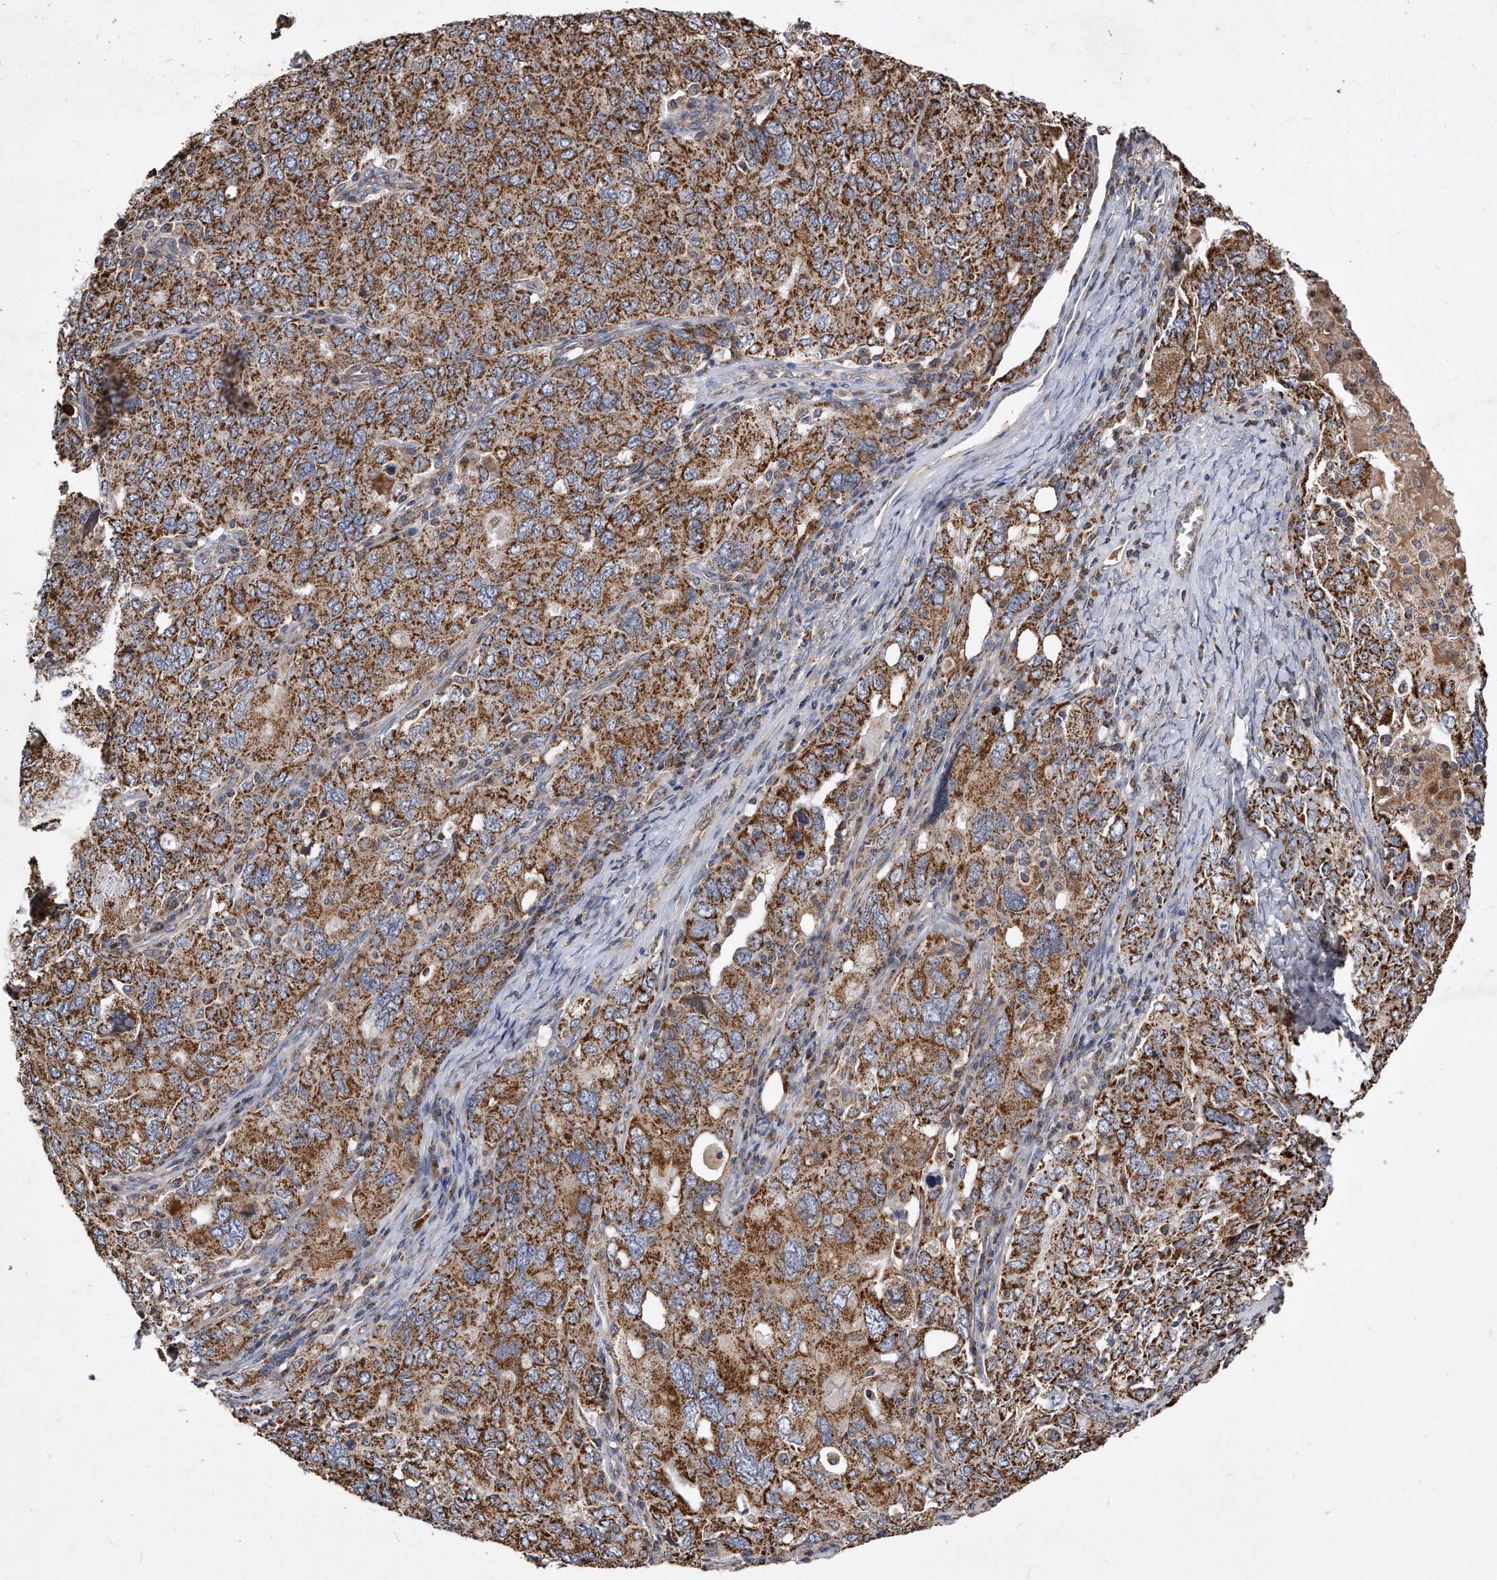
{"staining": {"intensity": "strong", "quantity": ">75%", "location": "cytoplasmic/membranous"}, "tissue": "ovarian cancer", "cell_type": "Tumor cells", "image_type": "cancer", "snomed": [{"axis": "morphology", "description": "Carcinoma, endometroid"}, {"axis": "topography", "description": "Ovary"}], "caption": "DAB immunohistochemical staining of human ovarian cancer displays strong cytoplasmic/membranous protein staining in about >75% of tumor cells.", "gene": "PPP5C", "patient": {"sex": "female", "age": 62}}